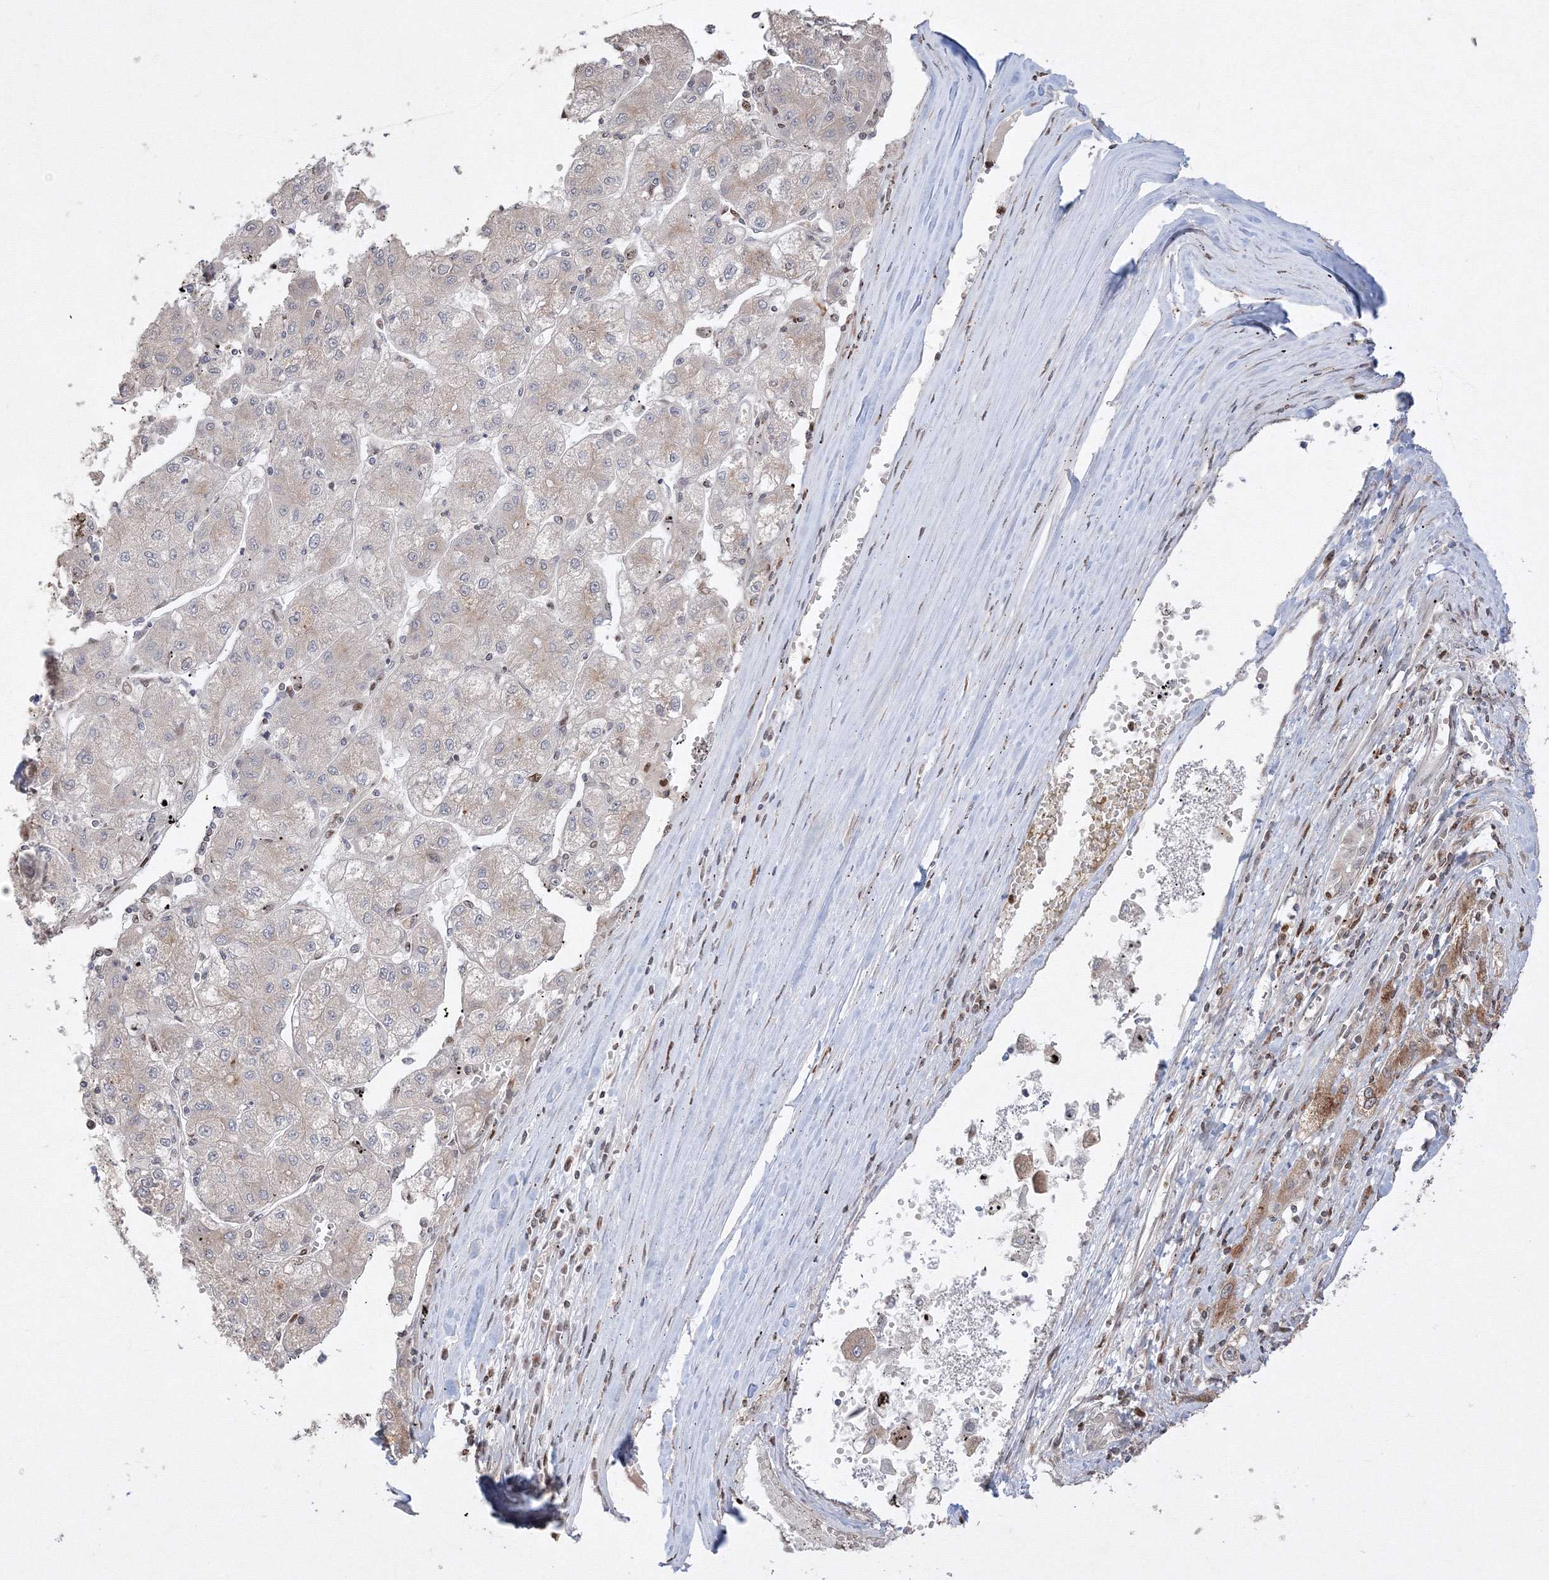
{"staining": {"intensity": "negative", "quantity": "none", "location": "none"}, "tissue": "liver cancer", "cell_type": "Tumor cells", "image_type": "cancer", "snomed": [{"axis": "morphology", "description": "Carcinoma, Hepatocellular, NOS"}, {"axis": "topography", "description": "Liver"}], "caption": "DAB (3,3'-diaminobenzidine) immunohistochemical staining of human liver cancer displays no significant expression in tumor cells.", "gene": "TMEM50B", "patient": {"sex": "male", "age": 72}}